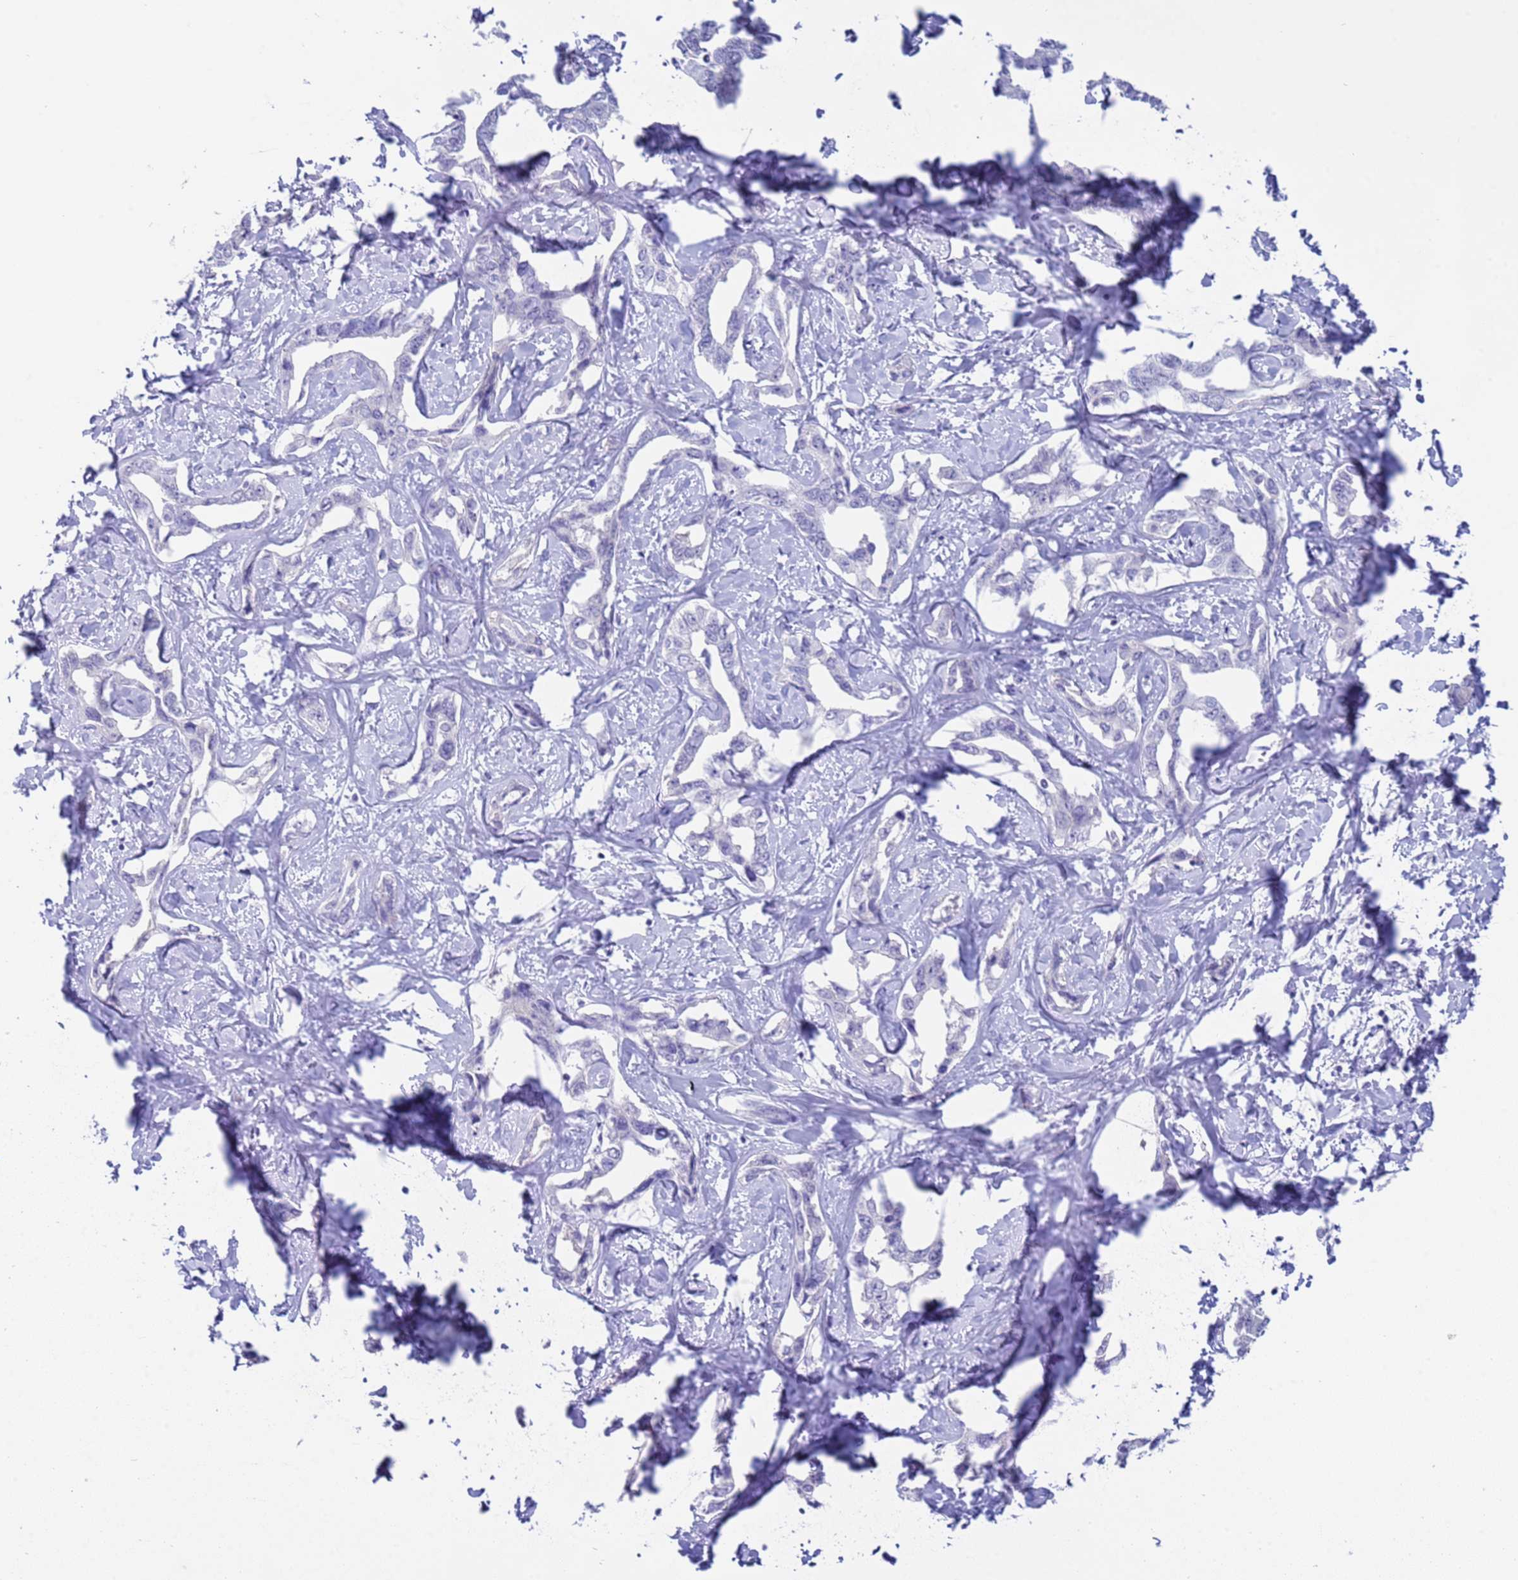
{"staining": {"intensity": "negative", "quantity": "none", "location": "none"}, "tissue": "liver cancer", "cell_type": "Tumor cells", "image_type": "cancer", "snomed": [{"axis": "morphology", "description": "Cholangiocarcinoma"}, {"axis": "topography", "description": "Liver"}], "caption": "An immunohistochemistry (IHC) image of liver cancer (cholangiocarcinoma) is shown. There is no staining in tumor cells of liver cancer (cholangiocarcinoma).", "gene": "CKM", "patient": {"sex": "male", "age": 59}}